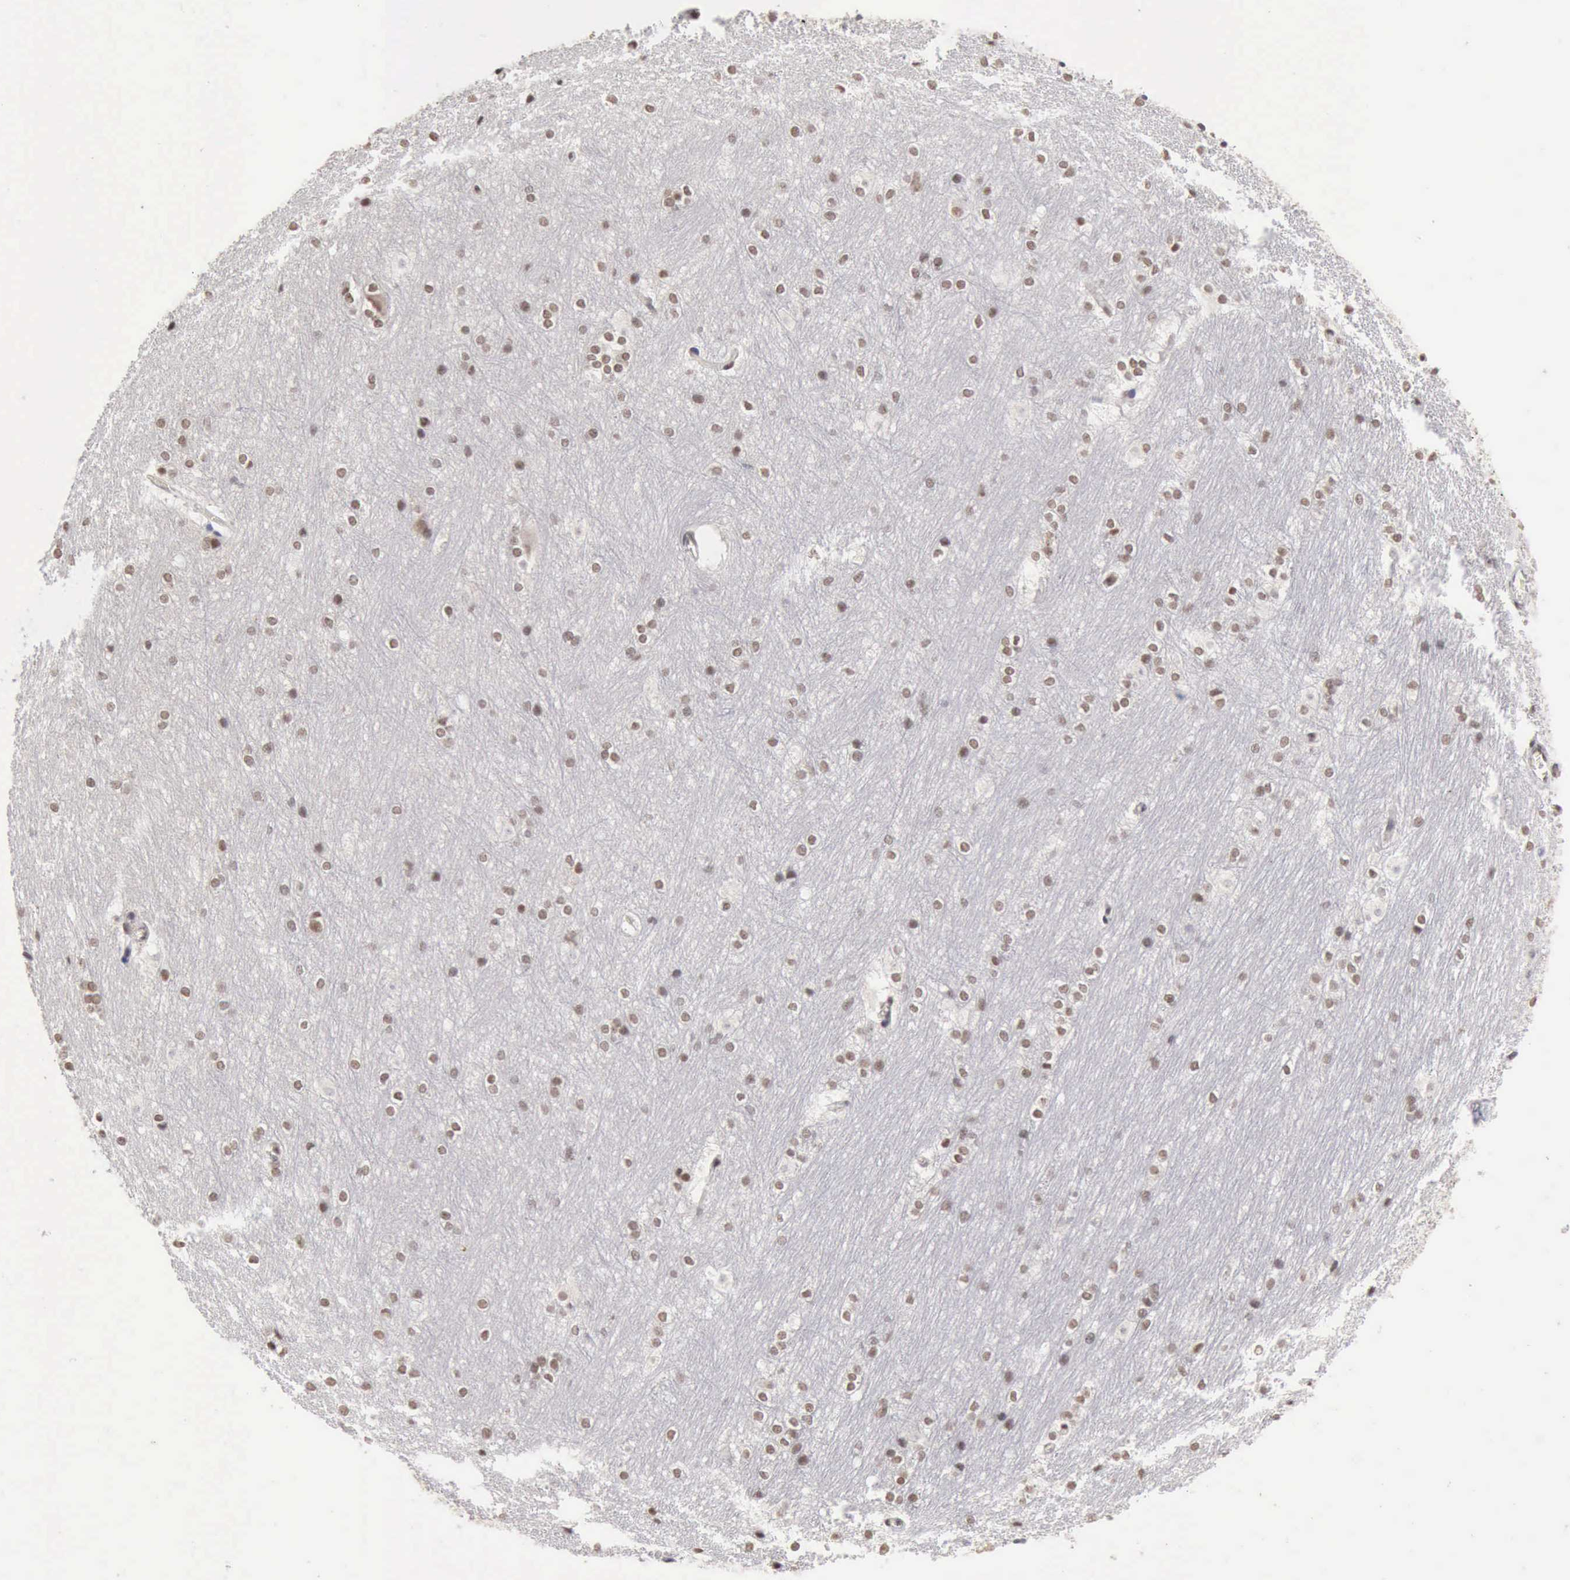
{"staining": {"intensity": "weak", "quantity": "25%-75%", "location": "nuclear"}, "tissue": "hippocampus", "cell_type": "Glial cells", "image_type": "normal", "snomed": [{"axis": "morphology", "description": "Normal tissue, NOS"}, {"axis": "topography", "description": "Hippocampus"}], "caption": "The image demonstrates staining of normal hippocampus, revealing weak nuclear protein expression (brown color) within glial cells.", "gene": "TAF1", "patient": {"sex": "female", "age": 19}}